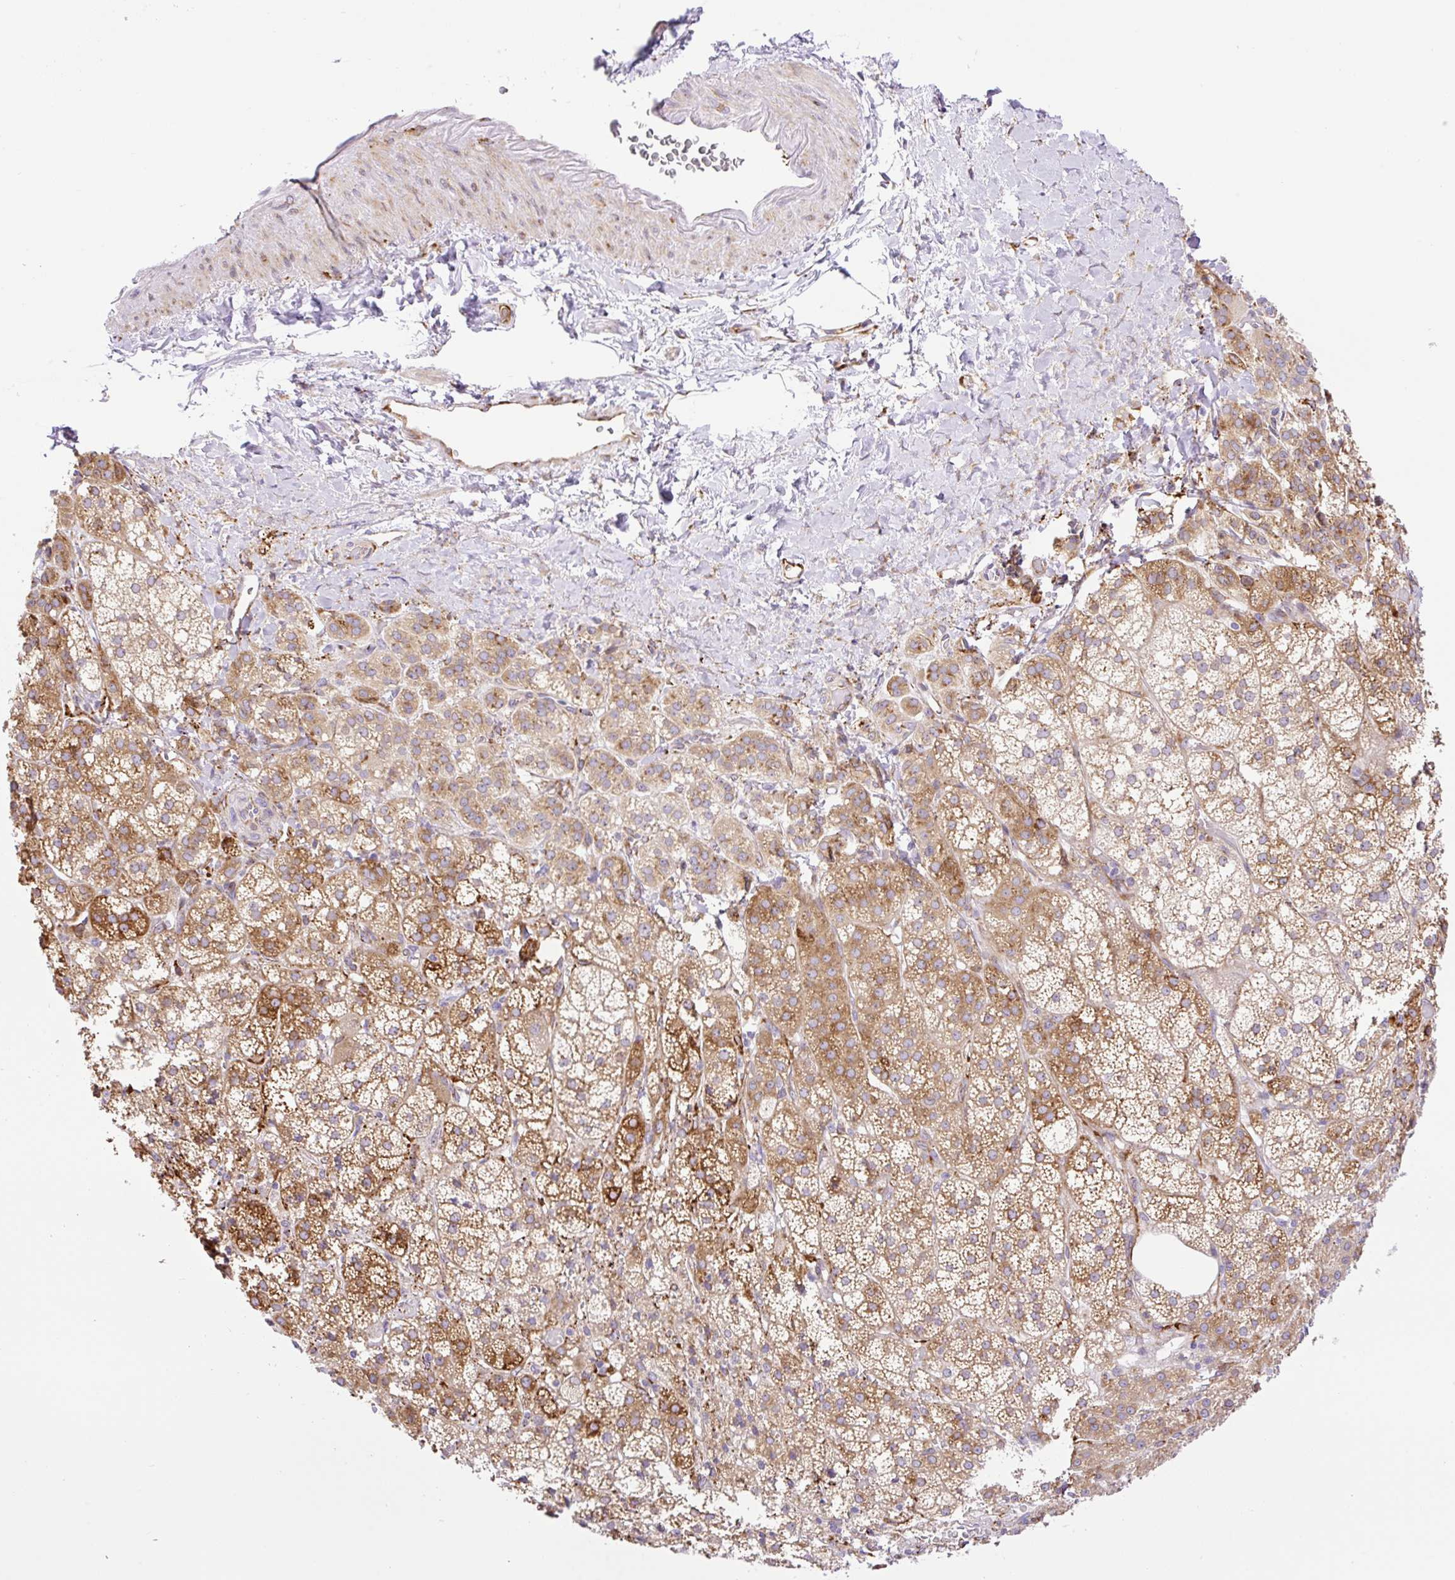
{"staining": {"intensity": "moderate", "quantity": ">75%", "location": "cytoplasmic/membranous"}, "tissue": "adrenal gland", "cell_type": "Glandular cells", "image_type": "normal", "snomed": [{"axis": "morphology", "description": "Normal tissue, NOS"}, {"axis": "topography", "description": "Adrenal gland"}], "caption": "Adrenal gland stained with DAB IHC displays medium levels of moderate cytoplasmic/membranous staining in about >75% of glandular cells. (DAB (3,3'-diaminobenzidine) IHC, brown staining for protein, blue staining for nuclei).", "gene": "RAB30", "patient": {"sex": "female", "age": 60}}